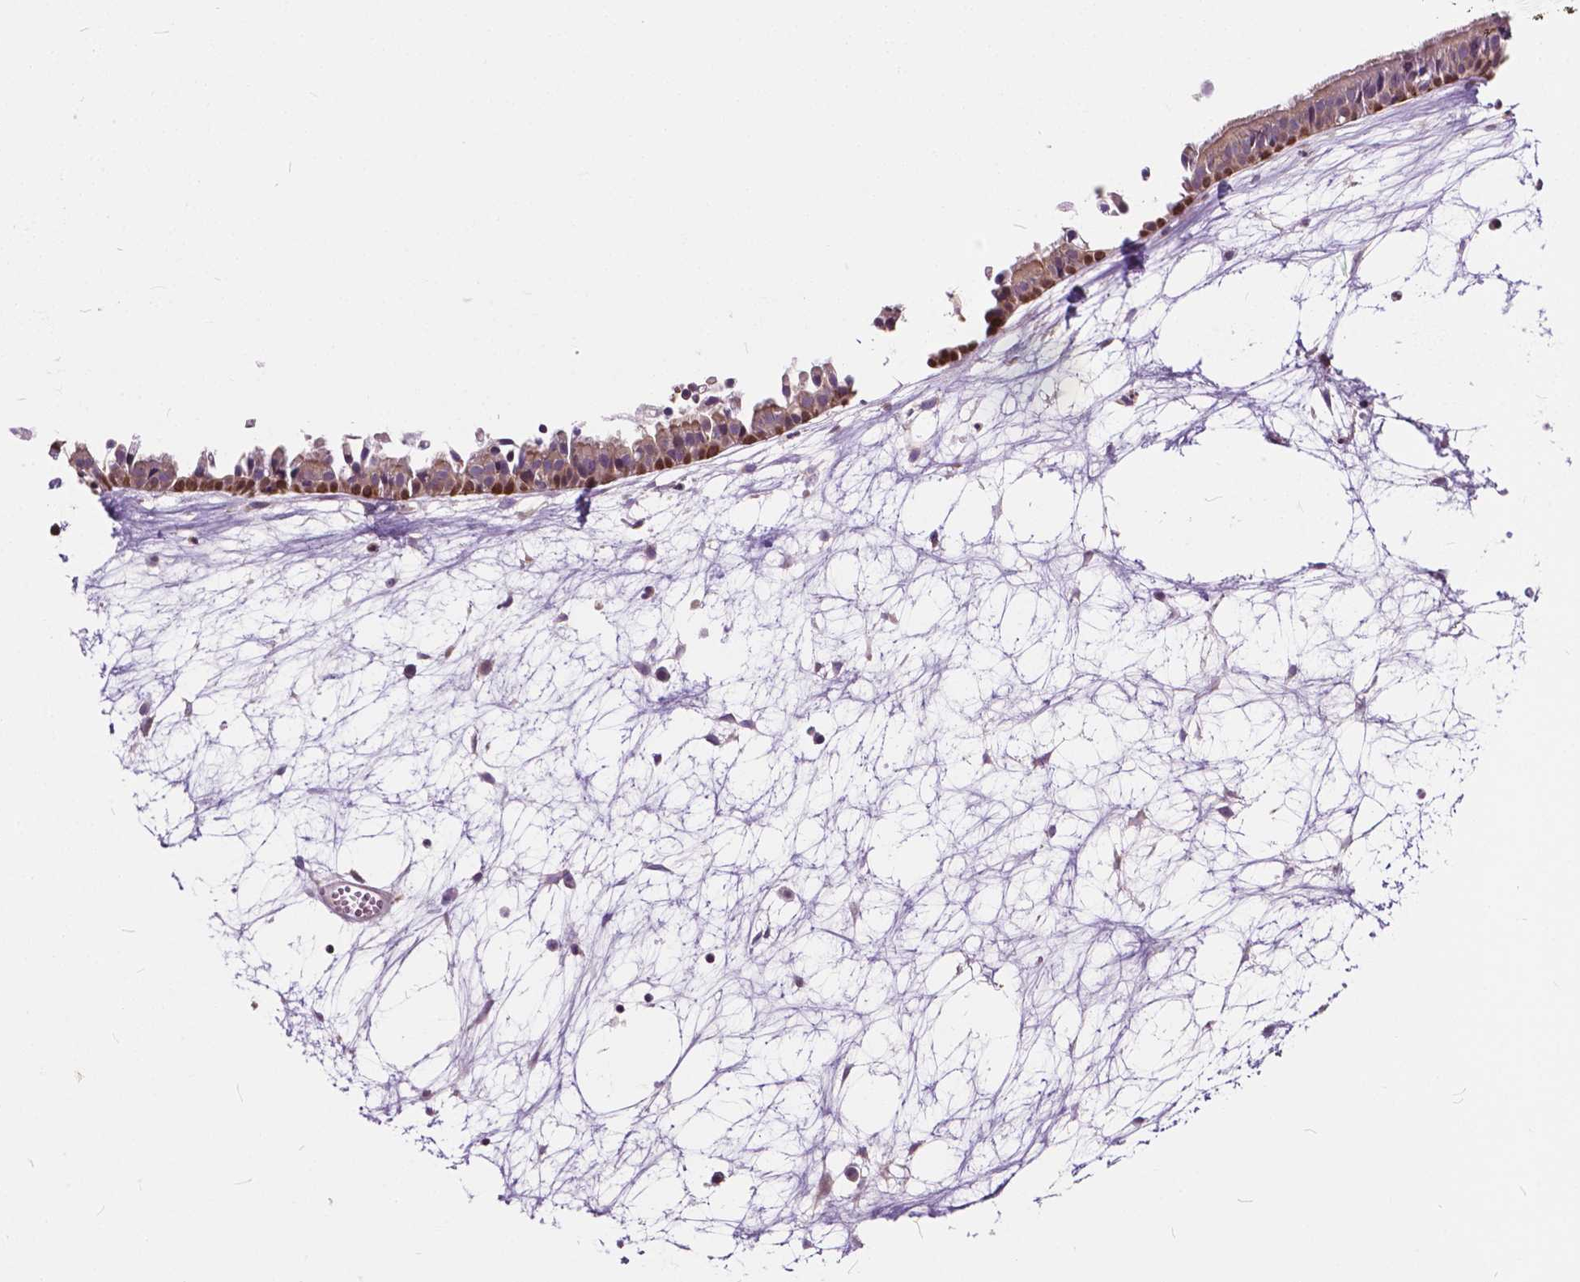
{"staining": {"intensity": "moderate", "quantity": ">75%", "location": "cytoplasmic/membranous,nuclear"}, "tissue": "nasopharynx", "cell_type": "Respiratory epithelial cells", "image_type": "normal", "snomed": [{"axis": "morphology", "description": "Normal tissue, NOS"}, {"axis": "topography", "description": "Nasopharynx"}], "caption": "Immunohistochemical staining of unremarkable nasopharynx displays moderate cytoplasmic/membranous,nuclear protein staining in about >75% of respiratory epithelial cells.", "gene": "INPP5E", "patient": {"sex": "male", "age": 31}}